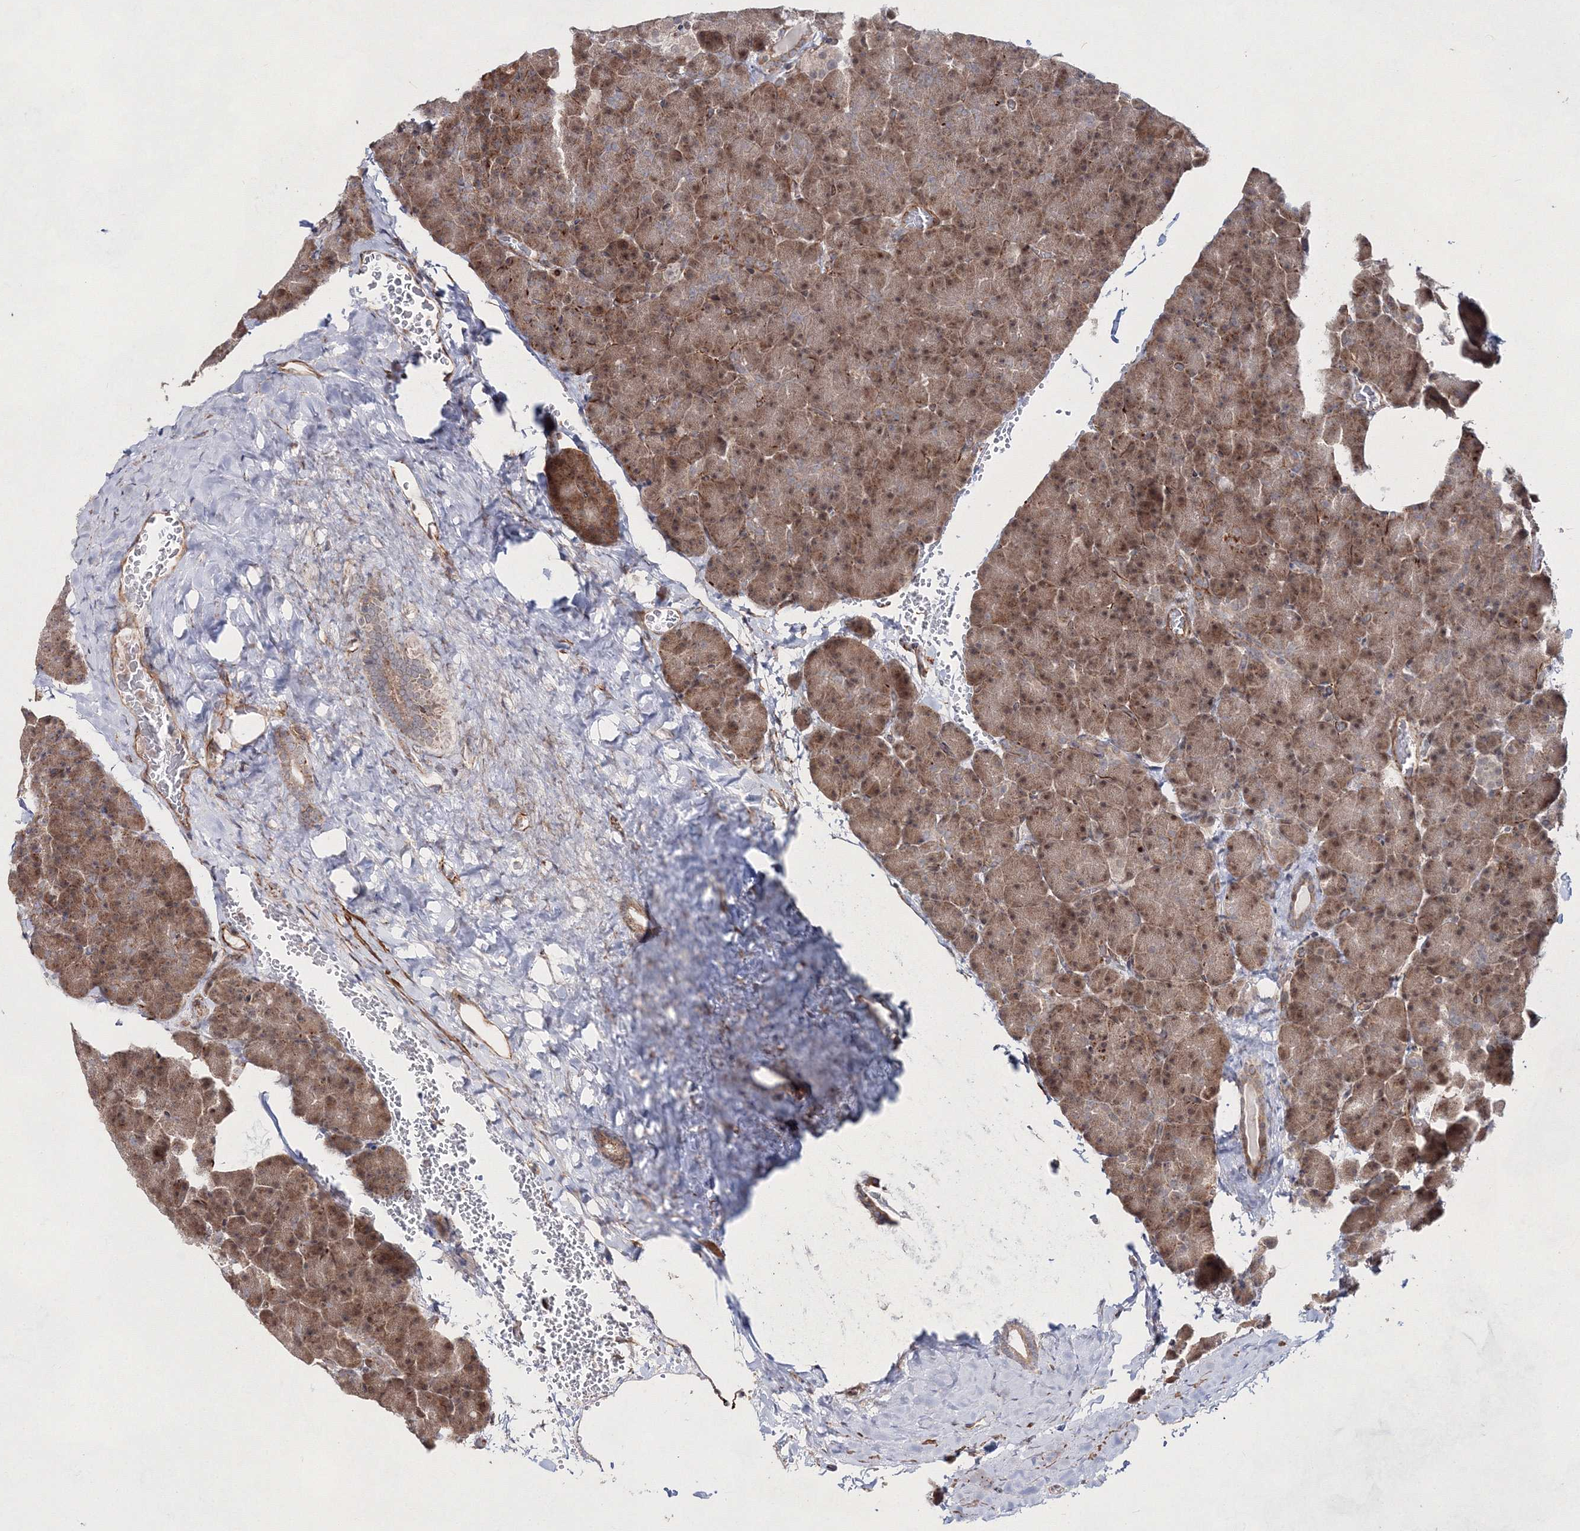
{"staining": {"intensity": "moderate", "quantity": "25%-75%", "location": "cytoplasmic/membranous,nuclear"}, "tissue": "pancreas", "cell_type": "Exocrine glandular cells", "image_type": "normal", "snomed": [{"axis": "morphology", "description": "Normal tissue, NOS"}, {"axis": "topography", "description": "Pancreas"}], "caption": "A high-resolution image shows immunohistochemistry (IHC) staining of unremarkable pancreas, which exhibits moderate cytoplasmic/membranous,nuclear positivity in about 25%-75% of exocrine glandular cells. Using DAB (3,3'-diaminobenzidine) (brown) and hematoxylin (blue) stains, captured at high magnification using brightfield microscopy.", "gene": "SNIP1", "patient": {"sex": "female", "age": 35}}